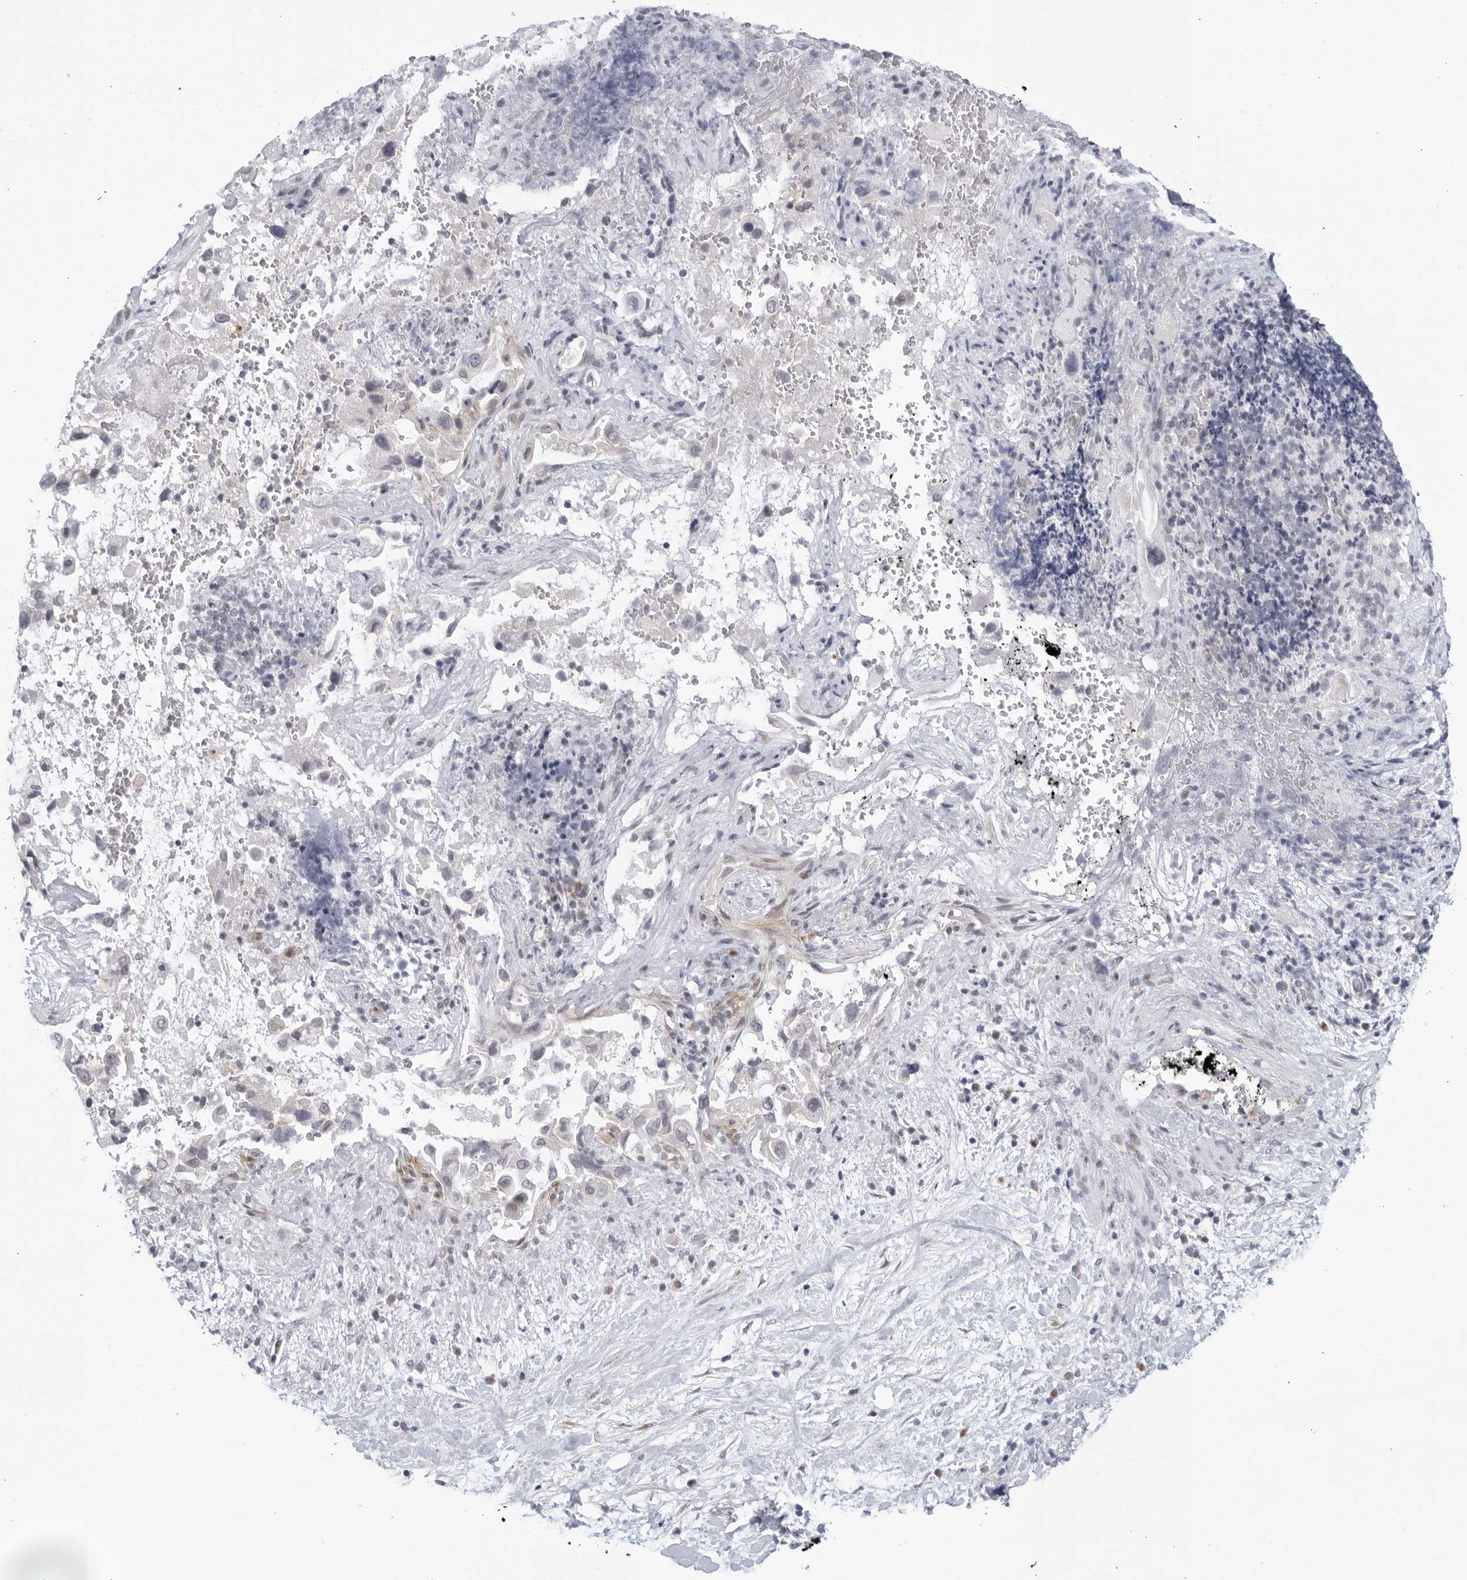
{"staining": {"intensity": "negative", "quantity": "none", "location": "none"}, "tissue": "pancreatic cancer", "cell_type": "Tumor cells", "image_type": "cancer", "snomed": [{"axis": "morphology", "description": "Inflammation, NOS"}, {"axis": "morphology", "description": "Adenocarcinoma, NOS"}, {"axis": "topography", "description": "Pancreas"}], "caption": "Protein analysis of pancreatic cancer displays no significant positivity in tumor cells.", "gene": "WDTC1", "patient": {"sex": "female", "age": 56}}